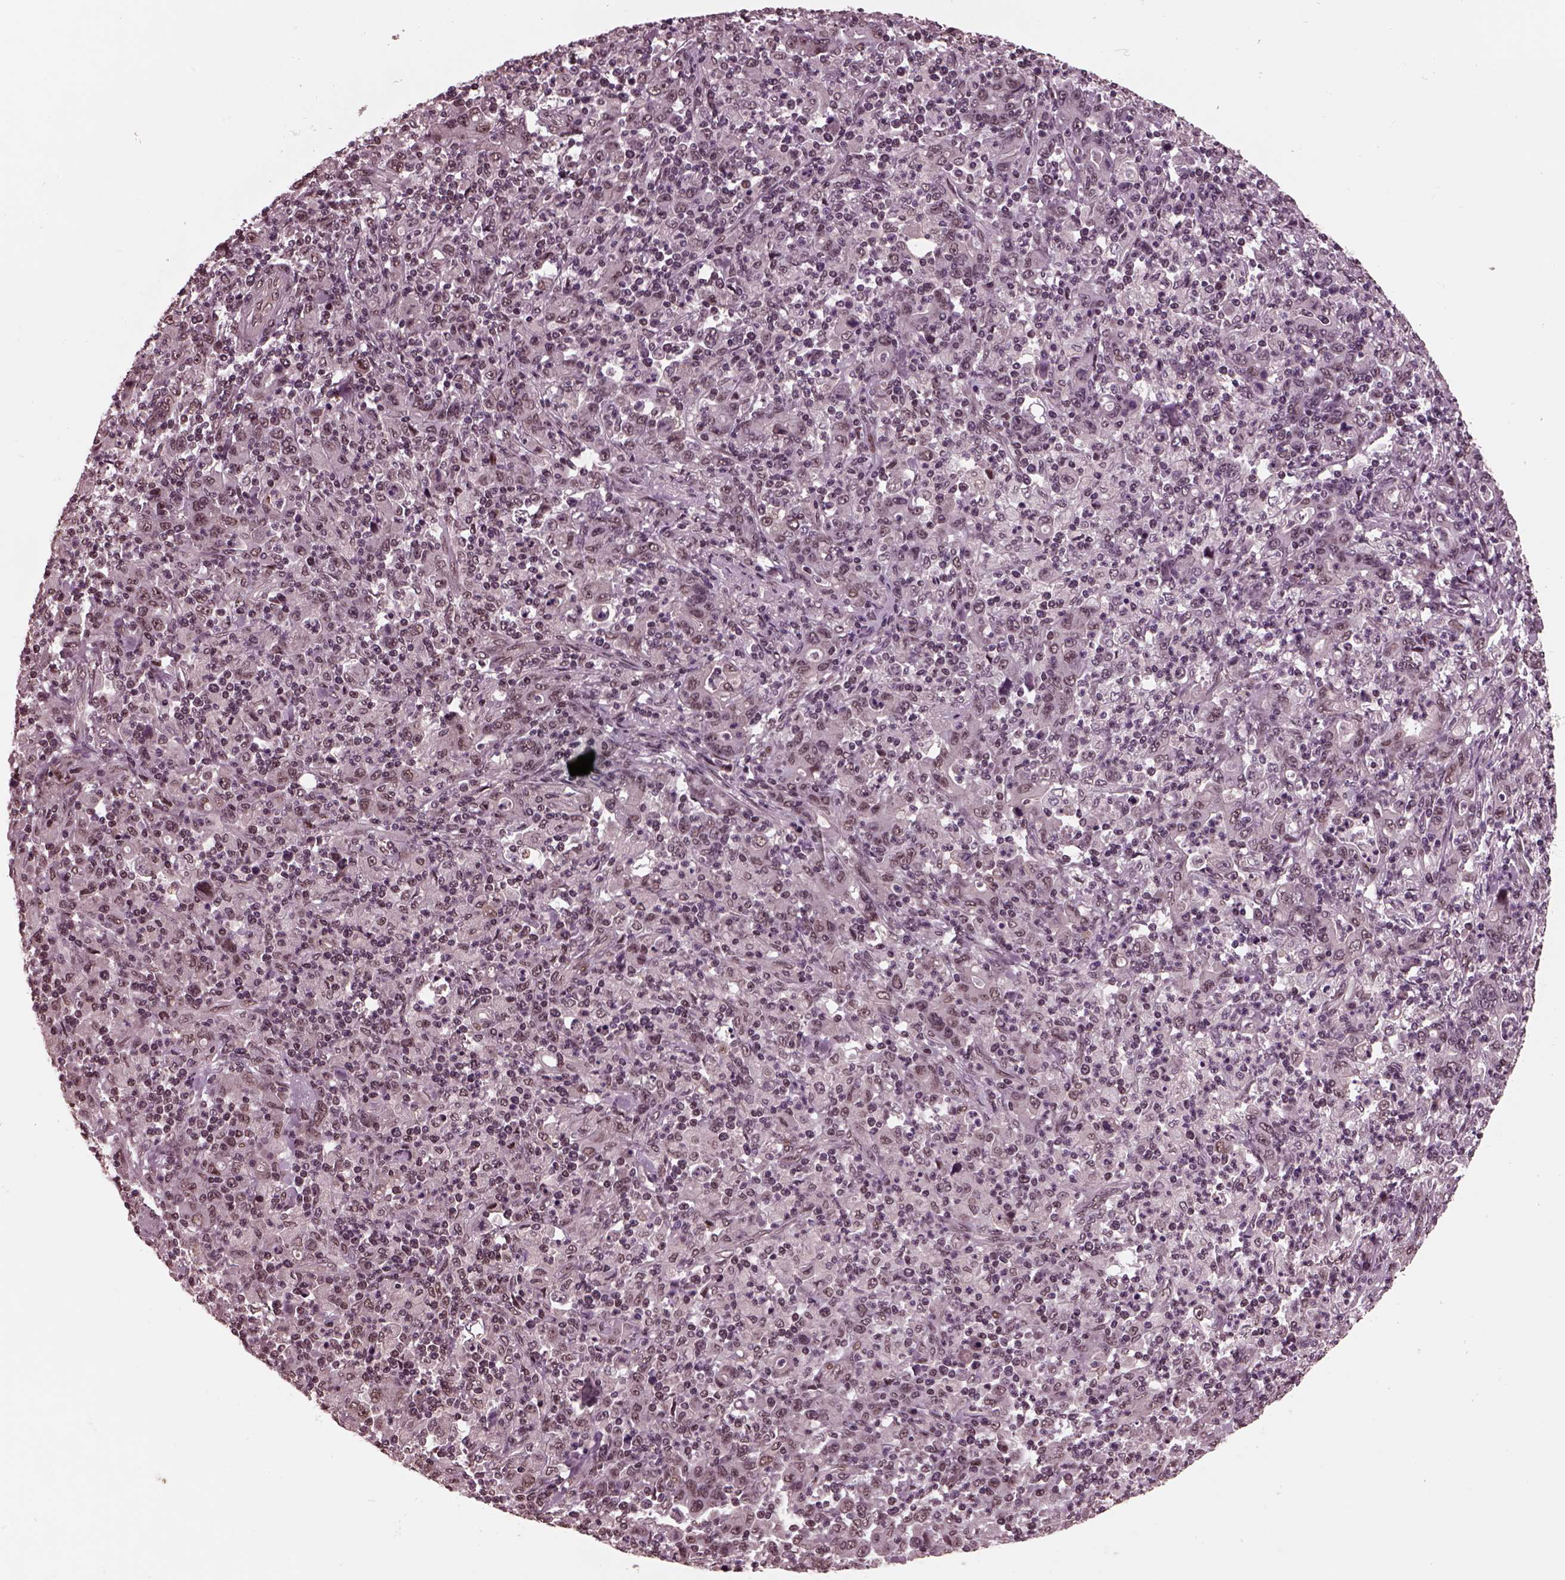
{"staining": {"intensity": "weak", "quantity": "<25%", "location": "nuclear"}, "tissue": "stomach cancer", "cell_type": "Tumor cells", "image_type": "cancer", "snomed": [{"axis": "morphology", "description": "Adenocarcinoma, NOS"}, {"axis": "topography", "description": "Stomach, upper"}], "caption": "High power microscopy photomicrograph of an immunohistochemistry histopathology image of adenocarcinoma (stomach), revealing no significant staining in tumor cells. (Stains: DAB IHC with hematoxylin counter stain, Microscopy: brightfield microscopy at high magnification).", "gene": "NAP1L5", "patient": {"sex": "male", "age": 69}}